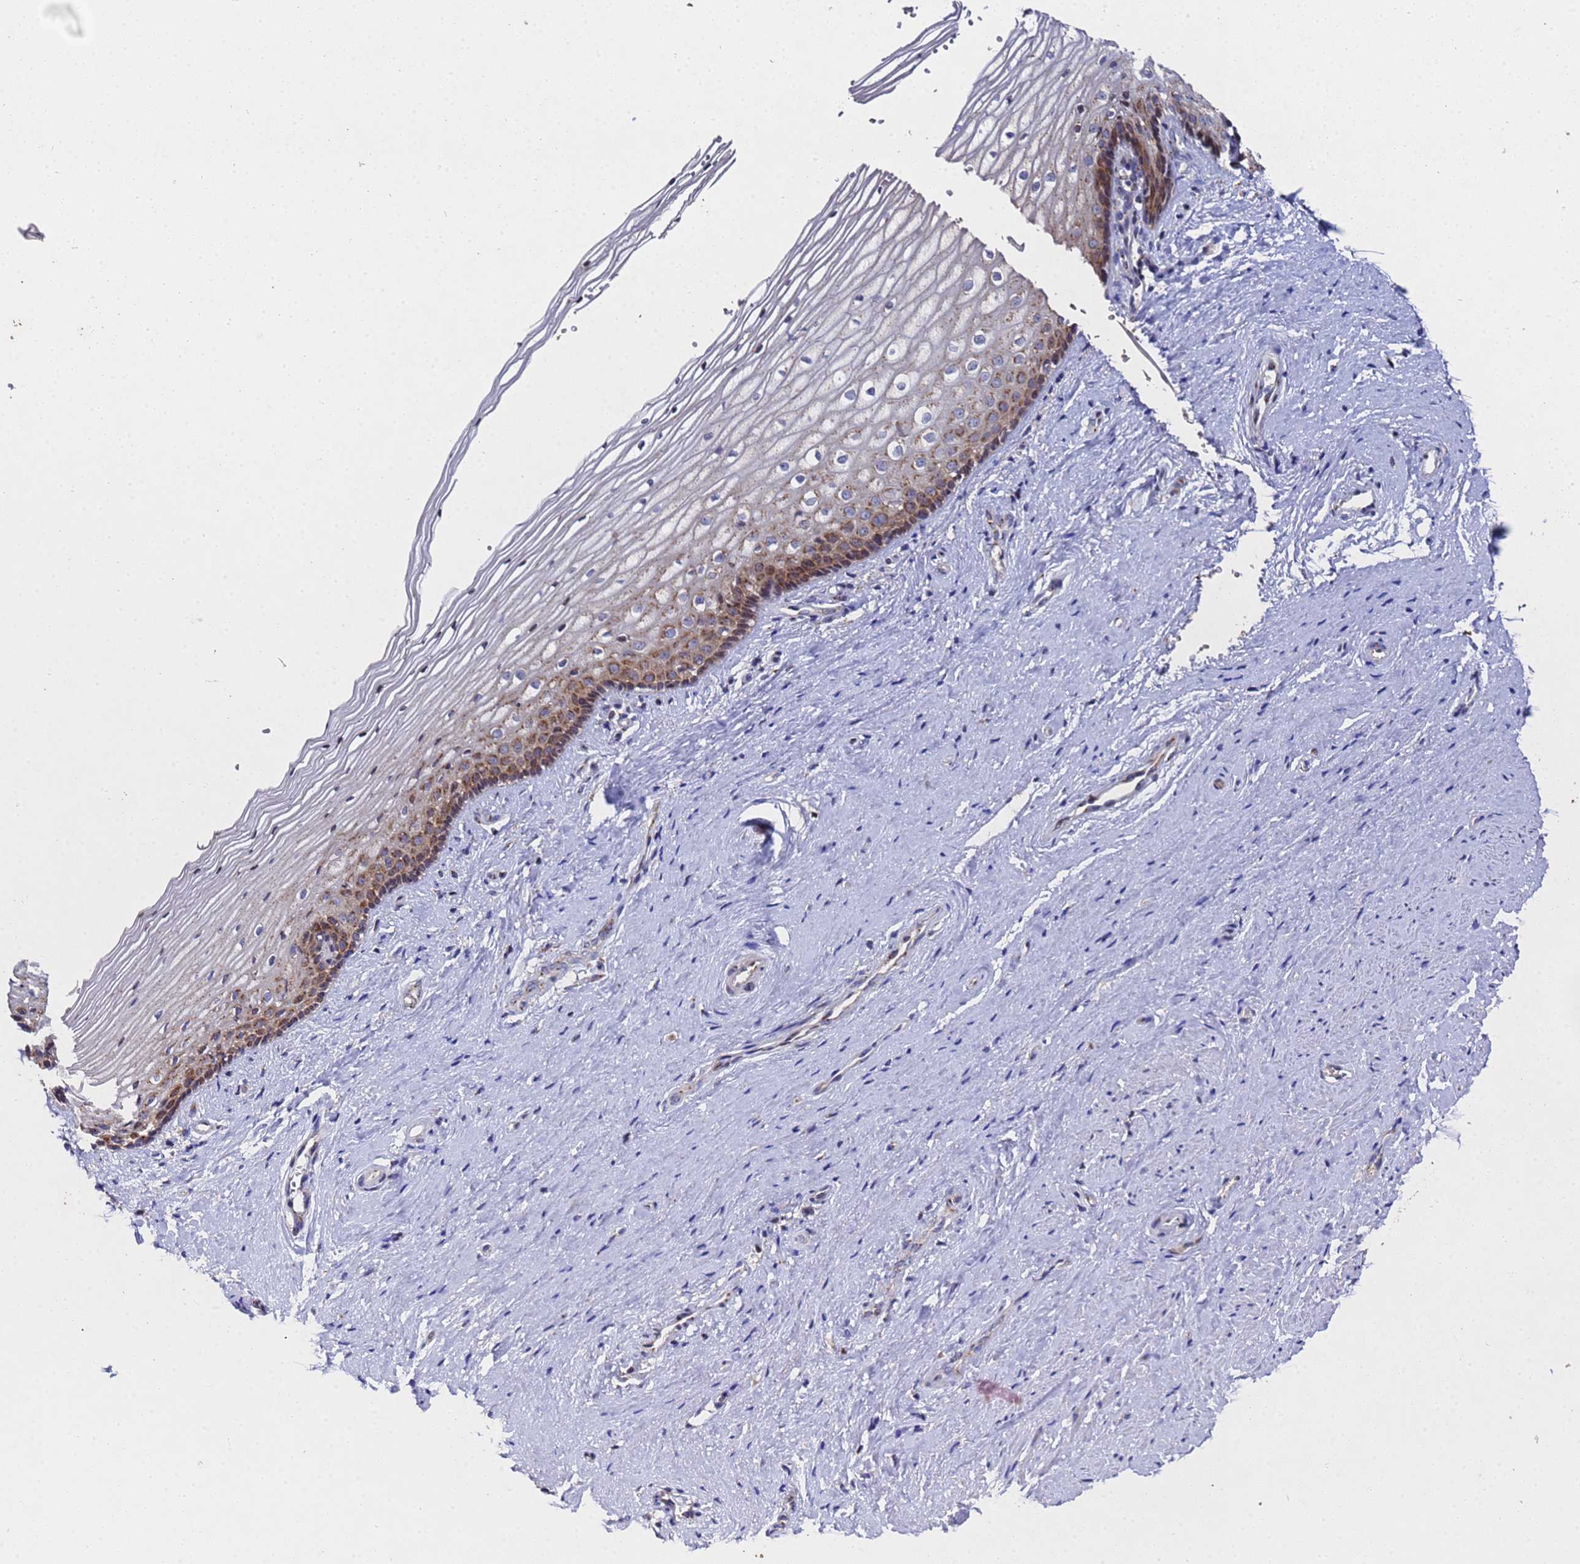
{"staining": {"intensity": "moderate", "quantity": "25%-75%", "location": "cytoplasmic/membranous"}, "tissue": "vagina", "cell_type": "Squamous epithelial cells", "image_type": "normal", "snomed": [{"axis": "morphology", "description": "Normal tissue, NOS"}, {"axis": "topography", "description": "Vagina"}], "caption": "This is an image of immunohistochemistry staining of unremarkable vagina, which shows moderate positivity in the cytoplasmic/membranous of squamous epithelial cells.", "gene": "NSUN6", "patient": {"sex": "female", "age": 46}}